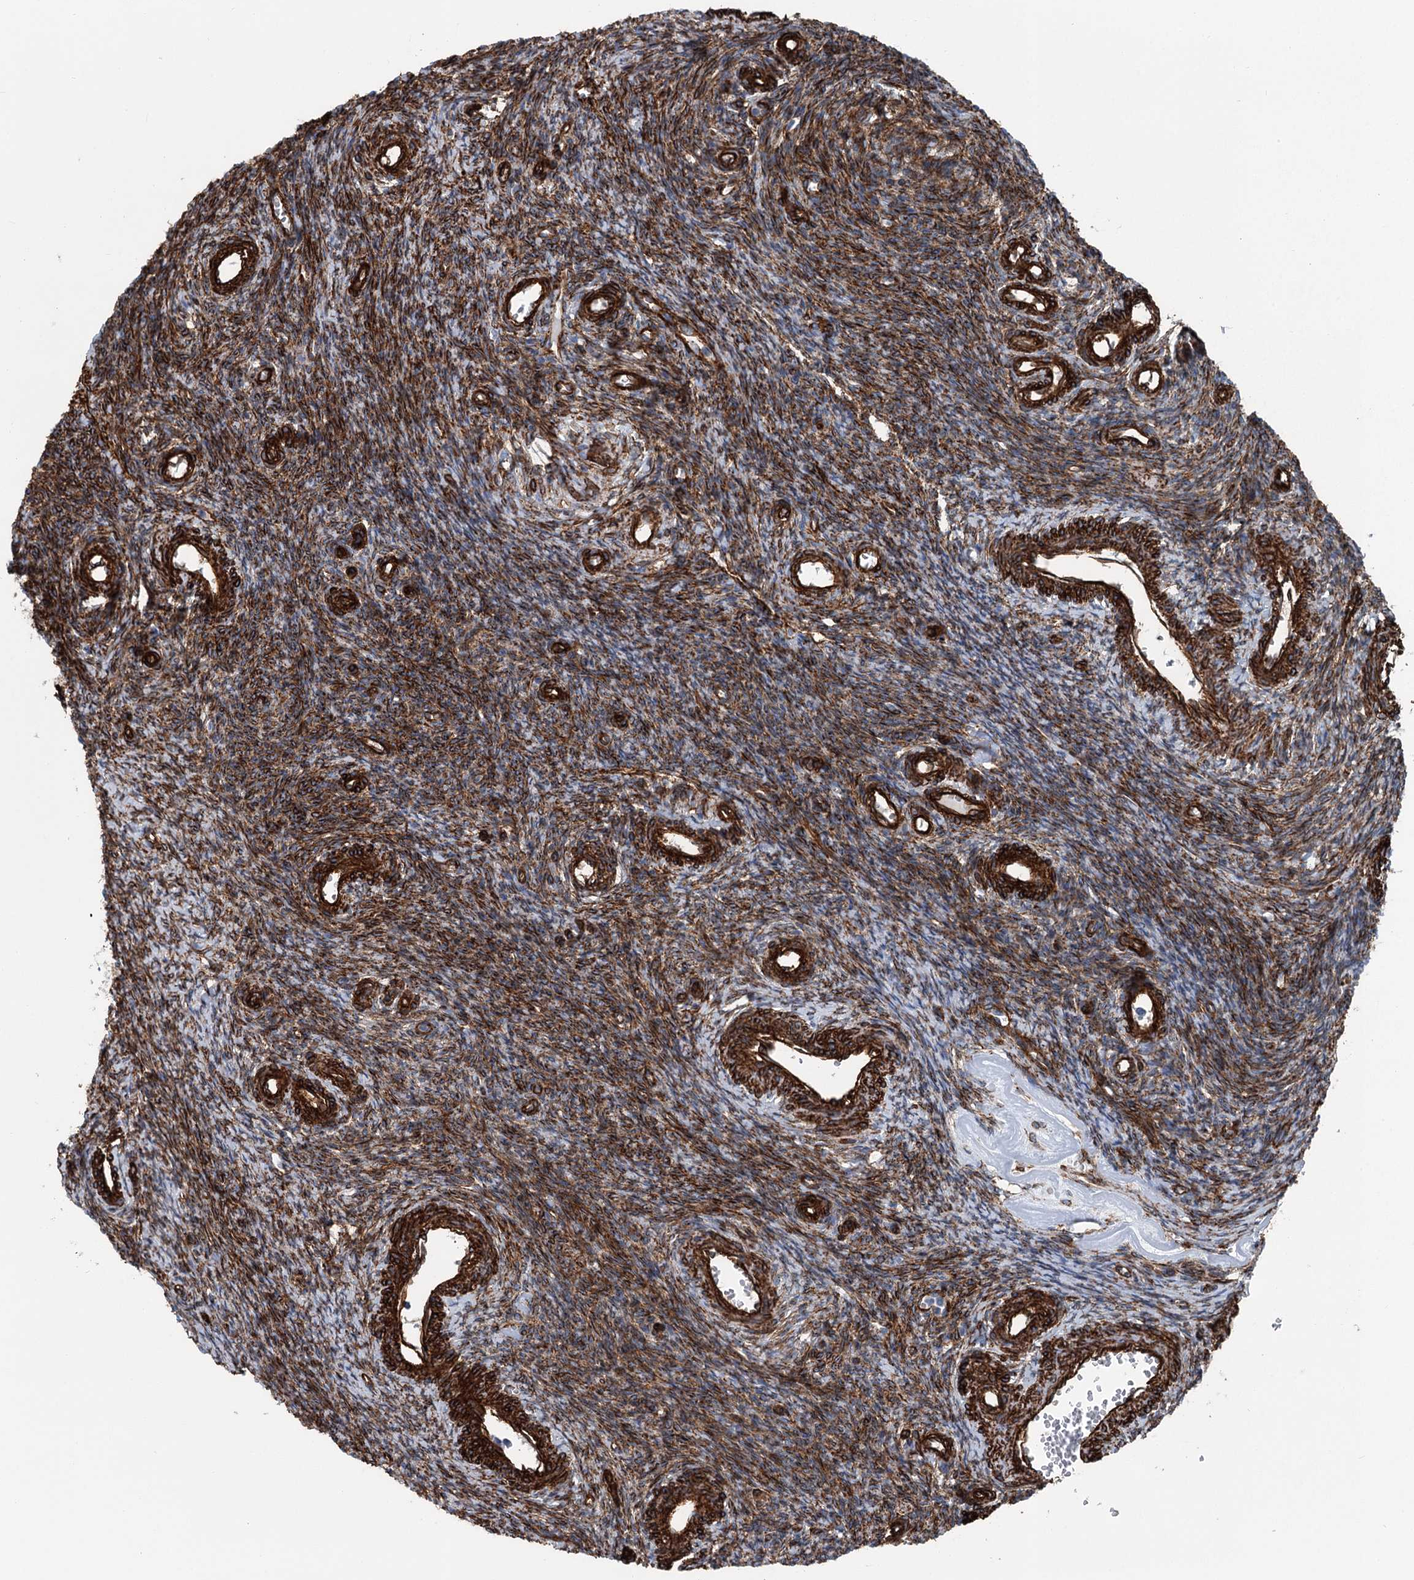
{"staining": {"intensity": "moderate", "quantity": ">75%", "location": "cytoplasmic/membranous"}, "tissue": "ovary", "cell_type": "Ovarian stroma cells", "image_type": "normal", "snomed": [{"axis": "morphology", "description": "Normal tissue, NOS"}, {"axis": "topography", "description": "Ovary"}], "caption": "High-magnification brightfield microscopy of normal ovary stained with DAB (3,3'-diaminobenzidine) (brown) and counterstained with hematoxylin (blue). ovarian stroma cells exhibit moderate cytoplasmic/membranous staining is identified in about>75% of cells.", "gene": "IQSEC1", "patient": {"sex": "female", "age": 39}}